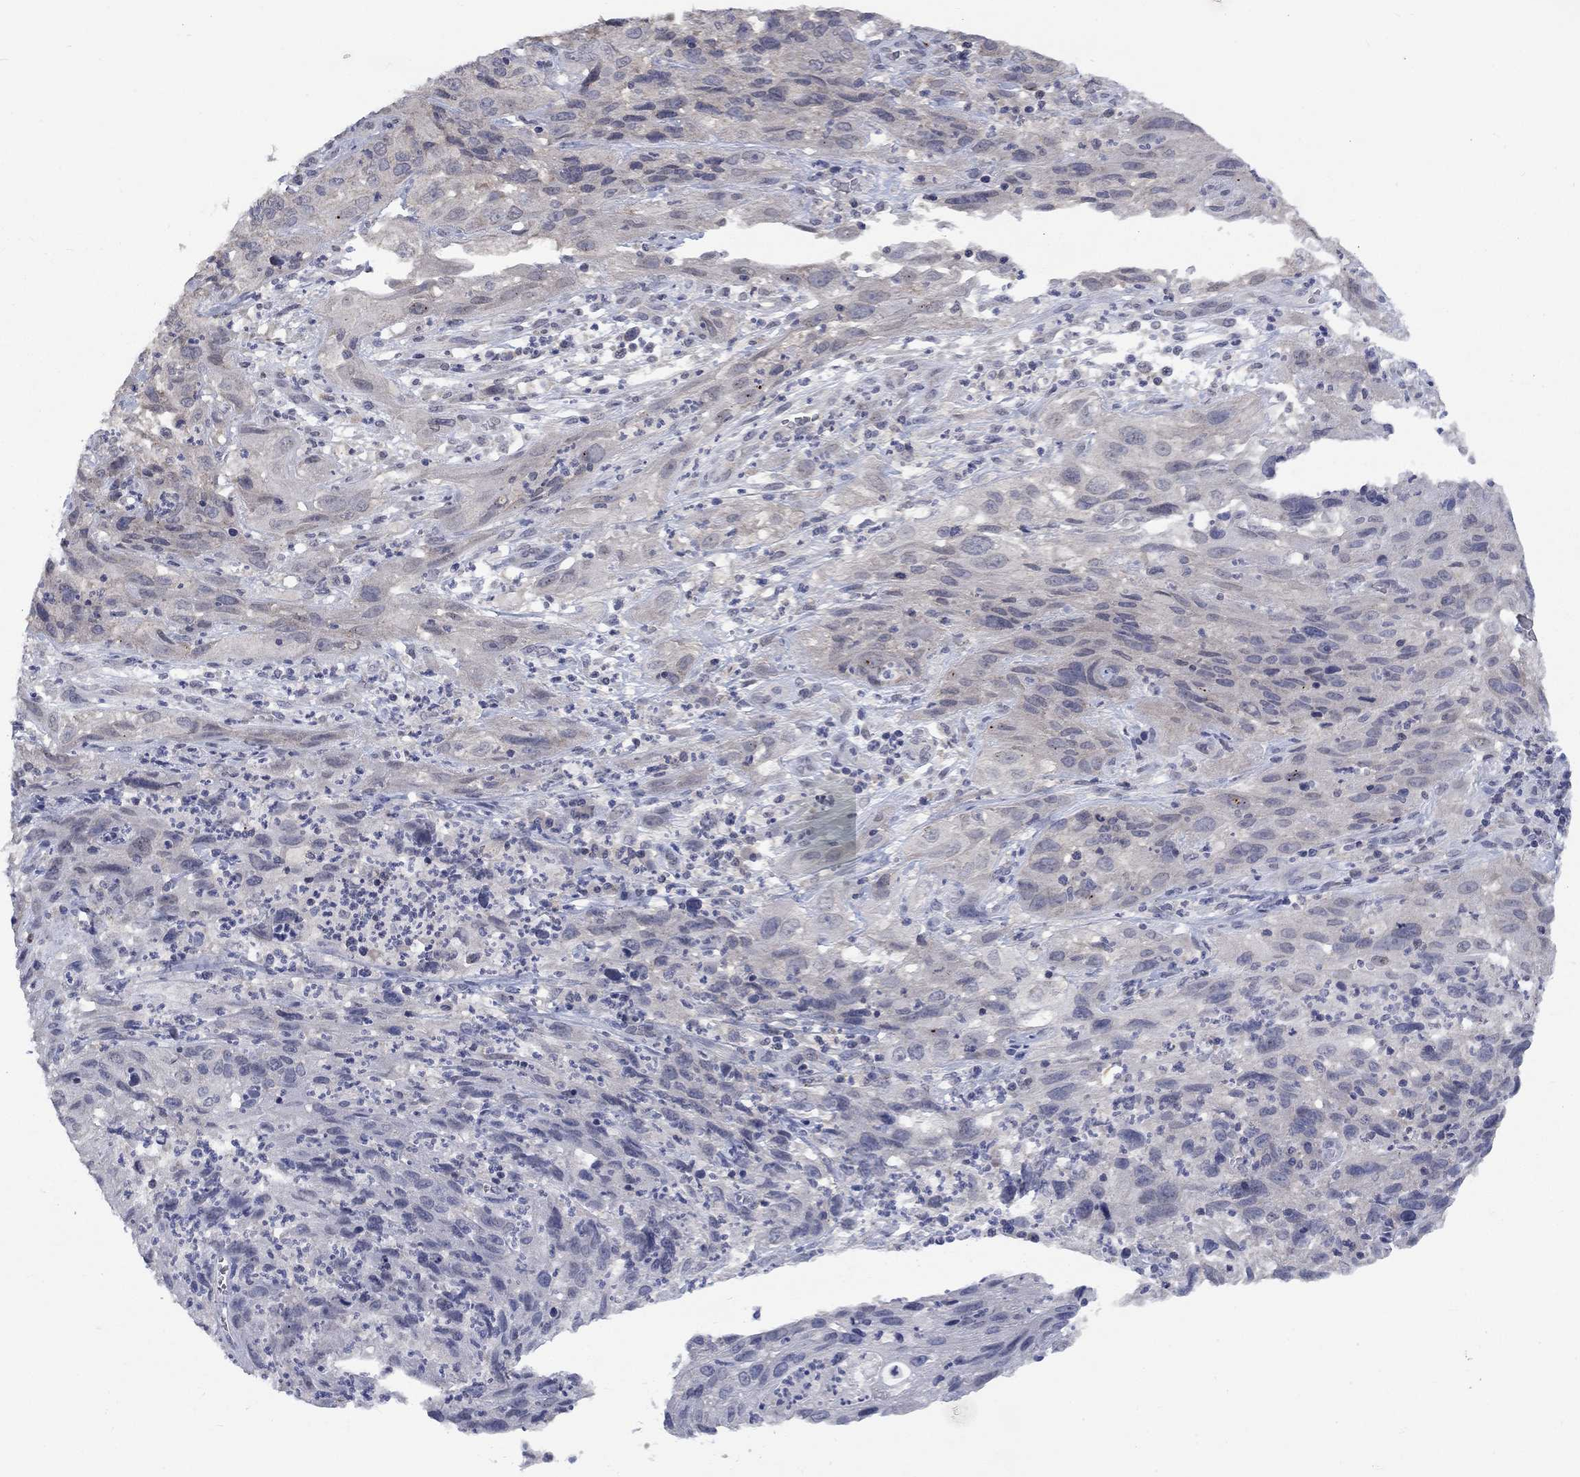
{"staining": {"intensity": "negative", "quantity": "none", "location": "none"}, "tissue": "cervical cancer", "cell_type": "Tumor cells", "image_type": "cancer", "snomed": [{"axis": "morphology", "description": "Squamous cell carcinoma, NOS"}, {"axis": "topography", "description": "Cervix"}], "caption": "This image is of squamous cell carcinoma (cervical) stained with immunohistochemistry to label a protein in brown with the nuclei are counter-stained blue. There is no staining in tumor cells.", "gene": "SPATA33", "patient": {"sex": "female", "age": 32}}